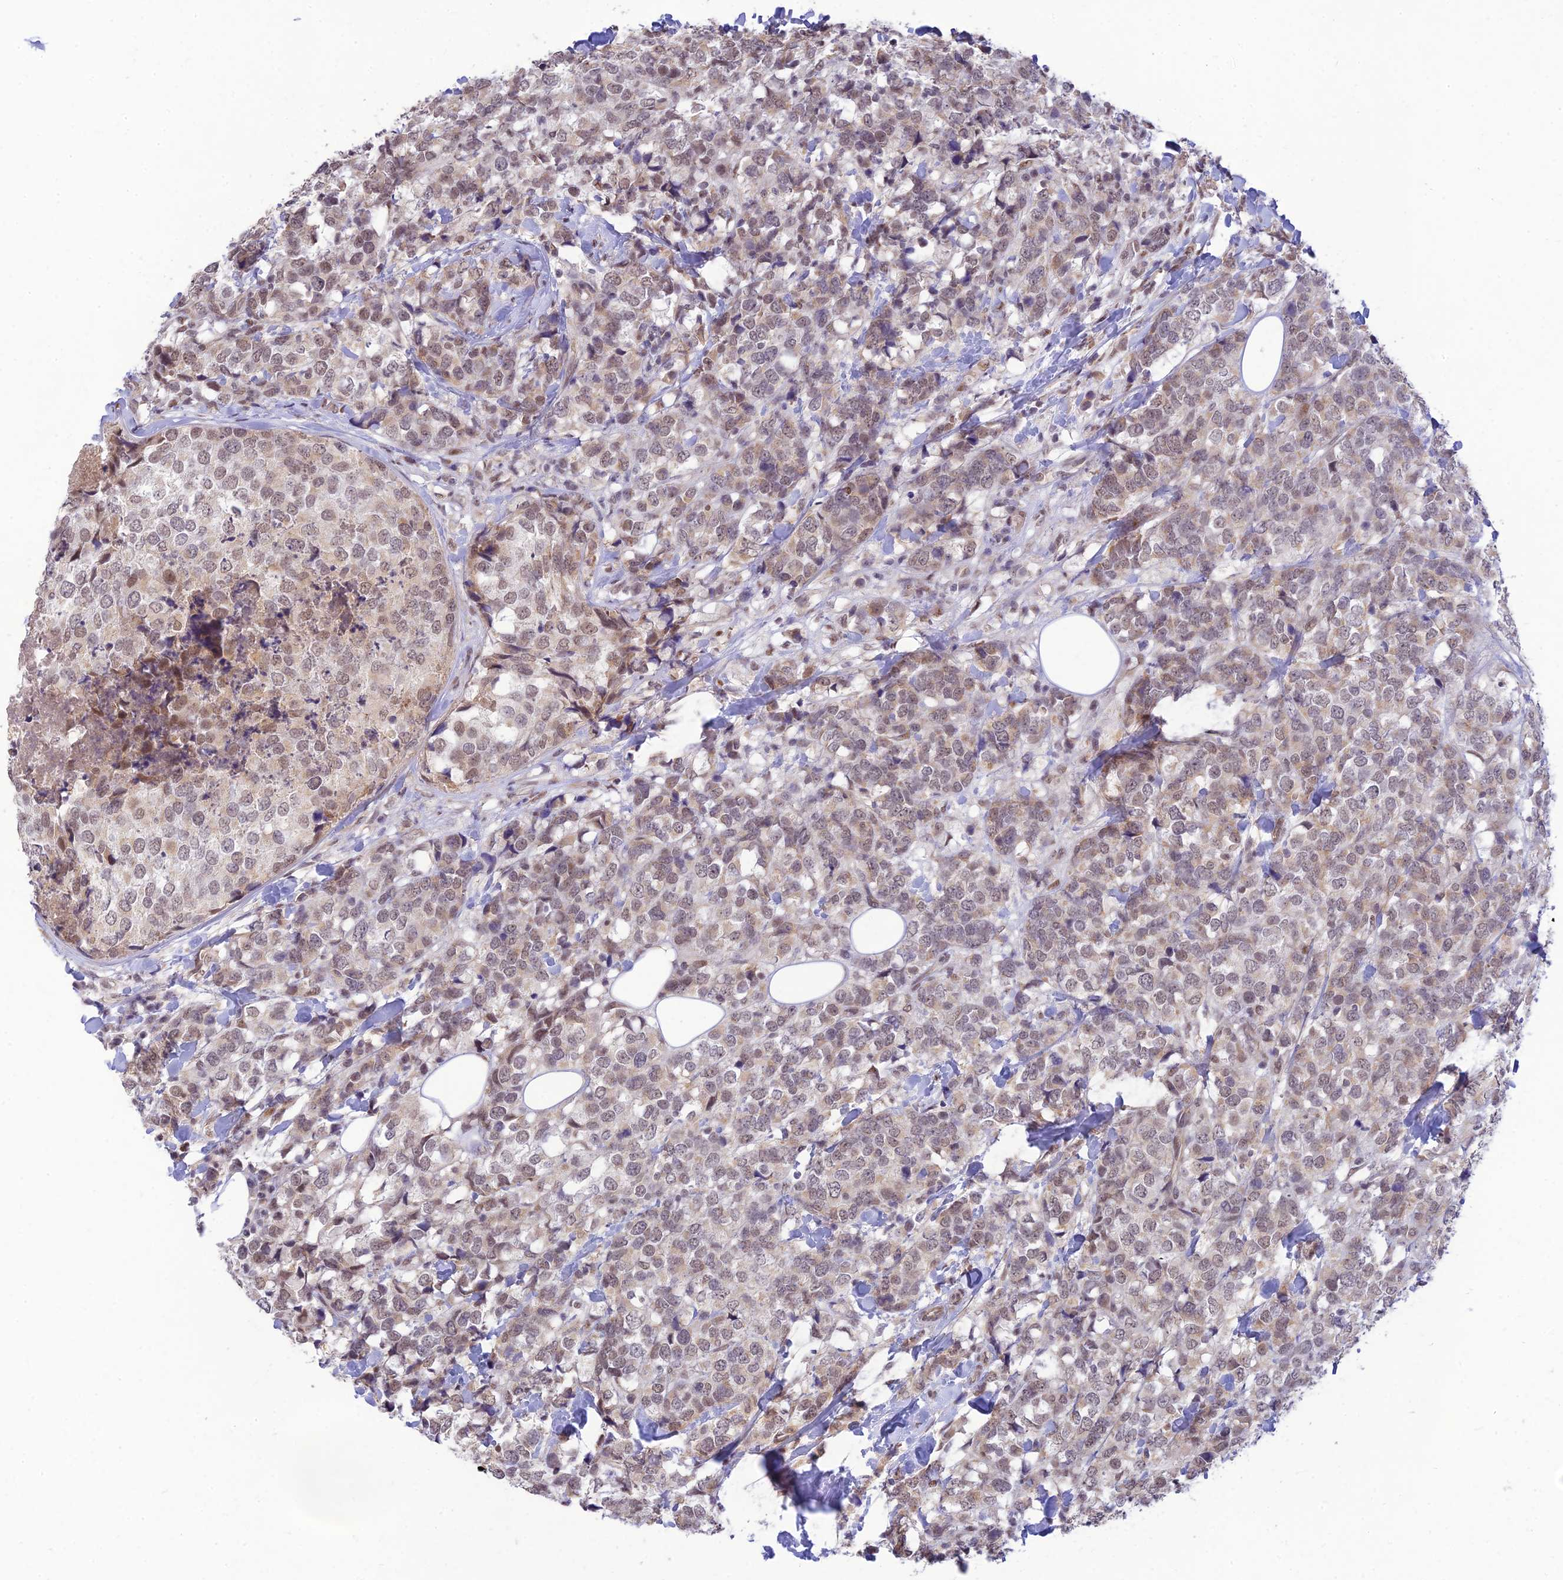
{"staining": {"intensity": "weak", "quantity": ">75%", "location": "nuclear"}, "tissue": "breast cancer", "cell_type": "Tumor cells", "image_type": "cancer", "snomed": [{"axis": "morphology", "description": "Lobular carcinoma"}, {"axis": "topography", "description": "Breast"}], "caption": "This is a micrograph of IHC staining of lobular carcinoma (breast), which shows weak positivity in the nuclear of tumor cells.", "gene": "MICOS13", "patient": {"sex": "female", "age": 59}}